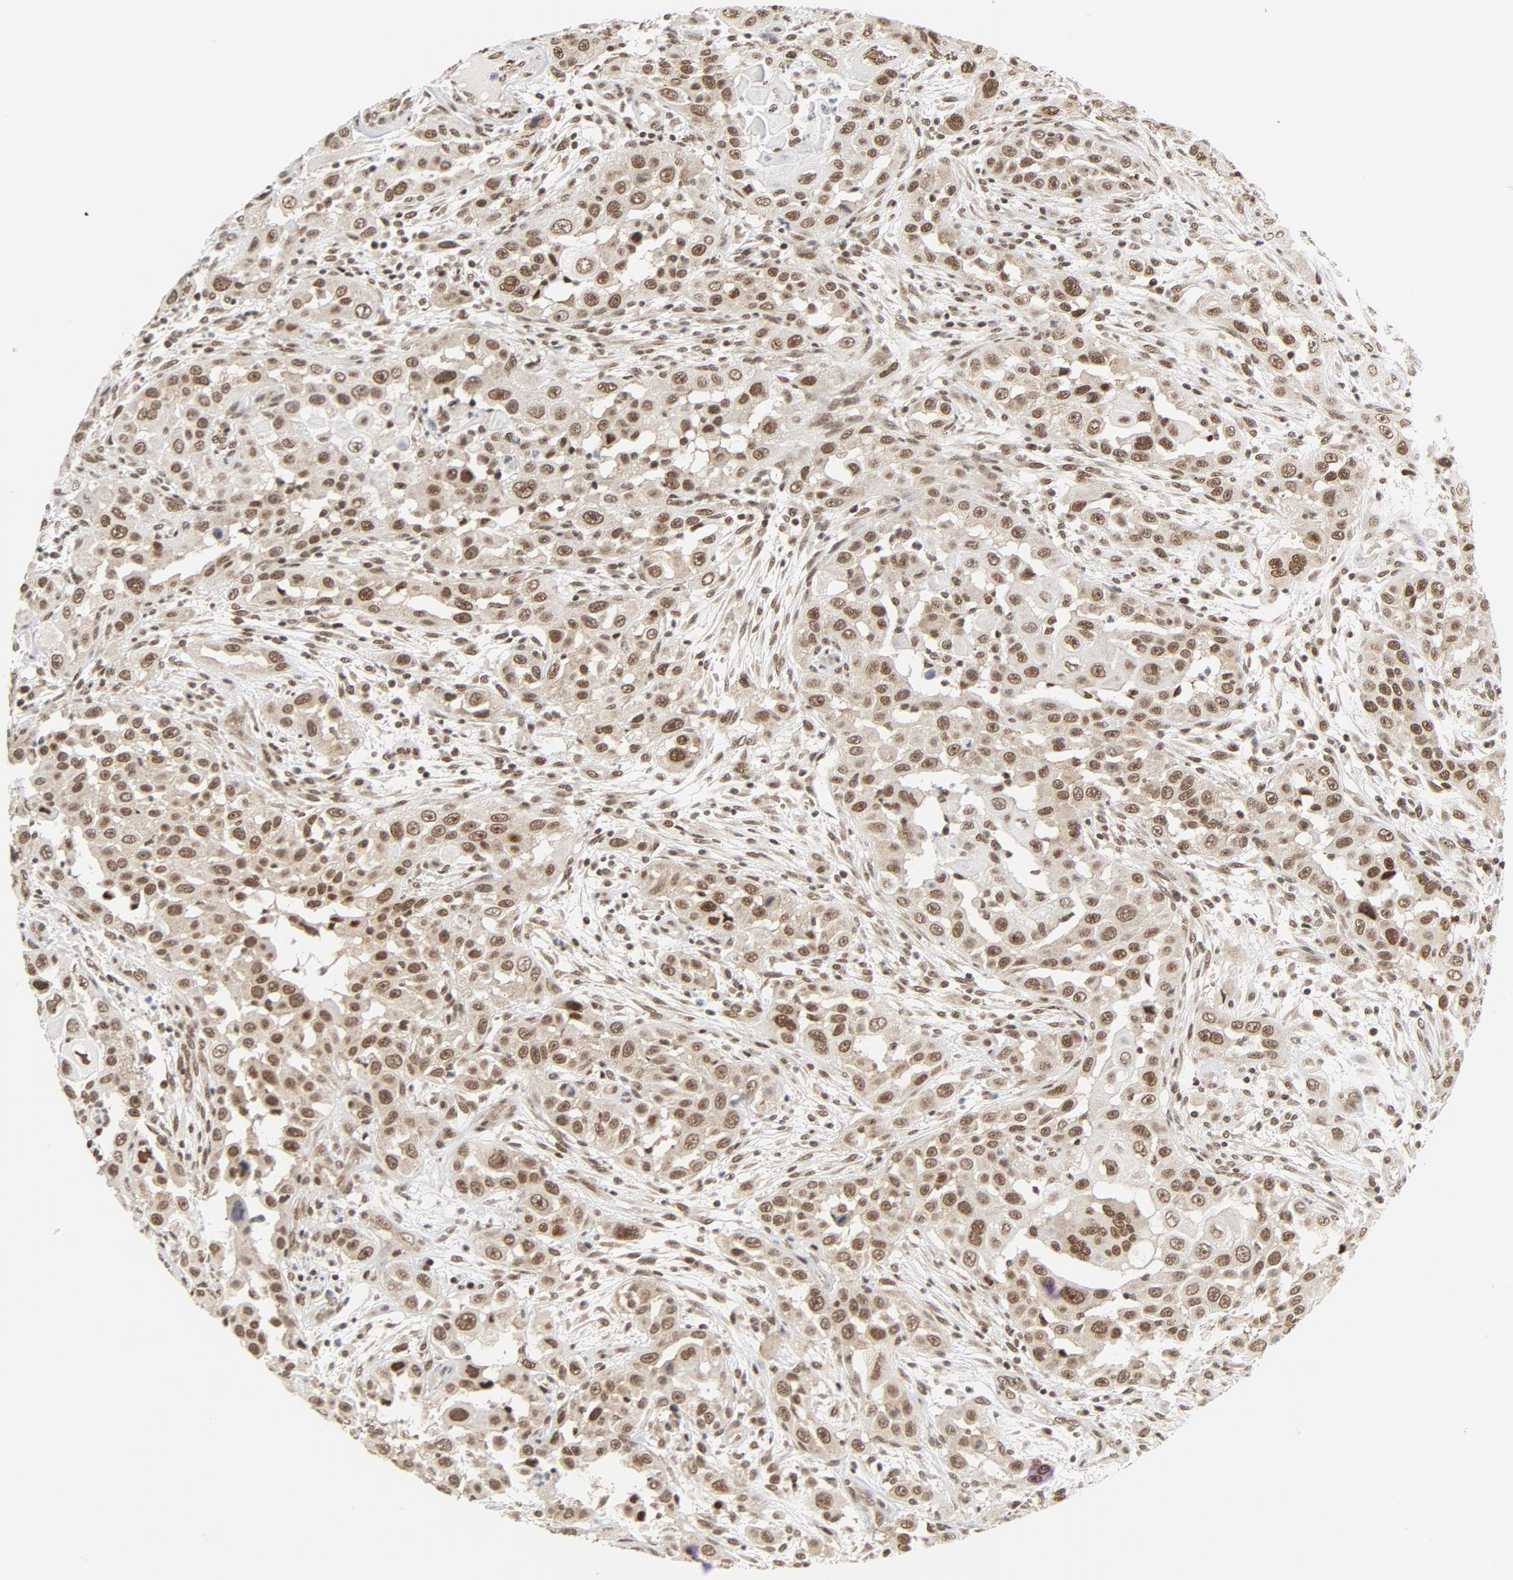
{"staining": {"intensity": "moderate", "quantity": ">75%", "location": "nuclear"}, "tissue": "head and neck cancer", "cell_type": "Tumor cells", "image_type": "cancer", "snomed": [{"axis": "morphology", "description": "Carcinoma, NOS"}, {"axis": "topography", "description": "Head-Neck"}], "caption": "IHC histopathology image of neoplastic tissue: carcinoma (head and neck) stained using immunohistochemistry (IHC) reveals medium levels of moderate protein expression localized specifically in the nuclear of tumor cells, appearing as a nuclear brown color.", "gene": "ERCC1", "patient": {"sex": "male", "age": 87}}